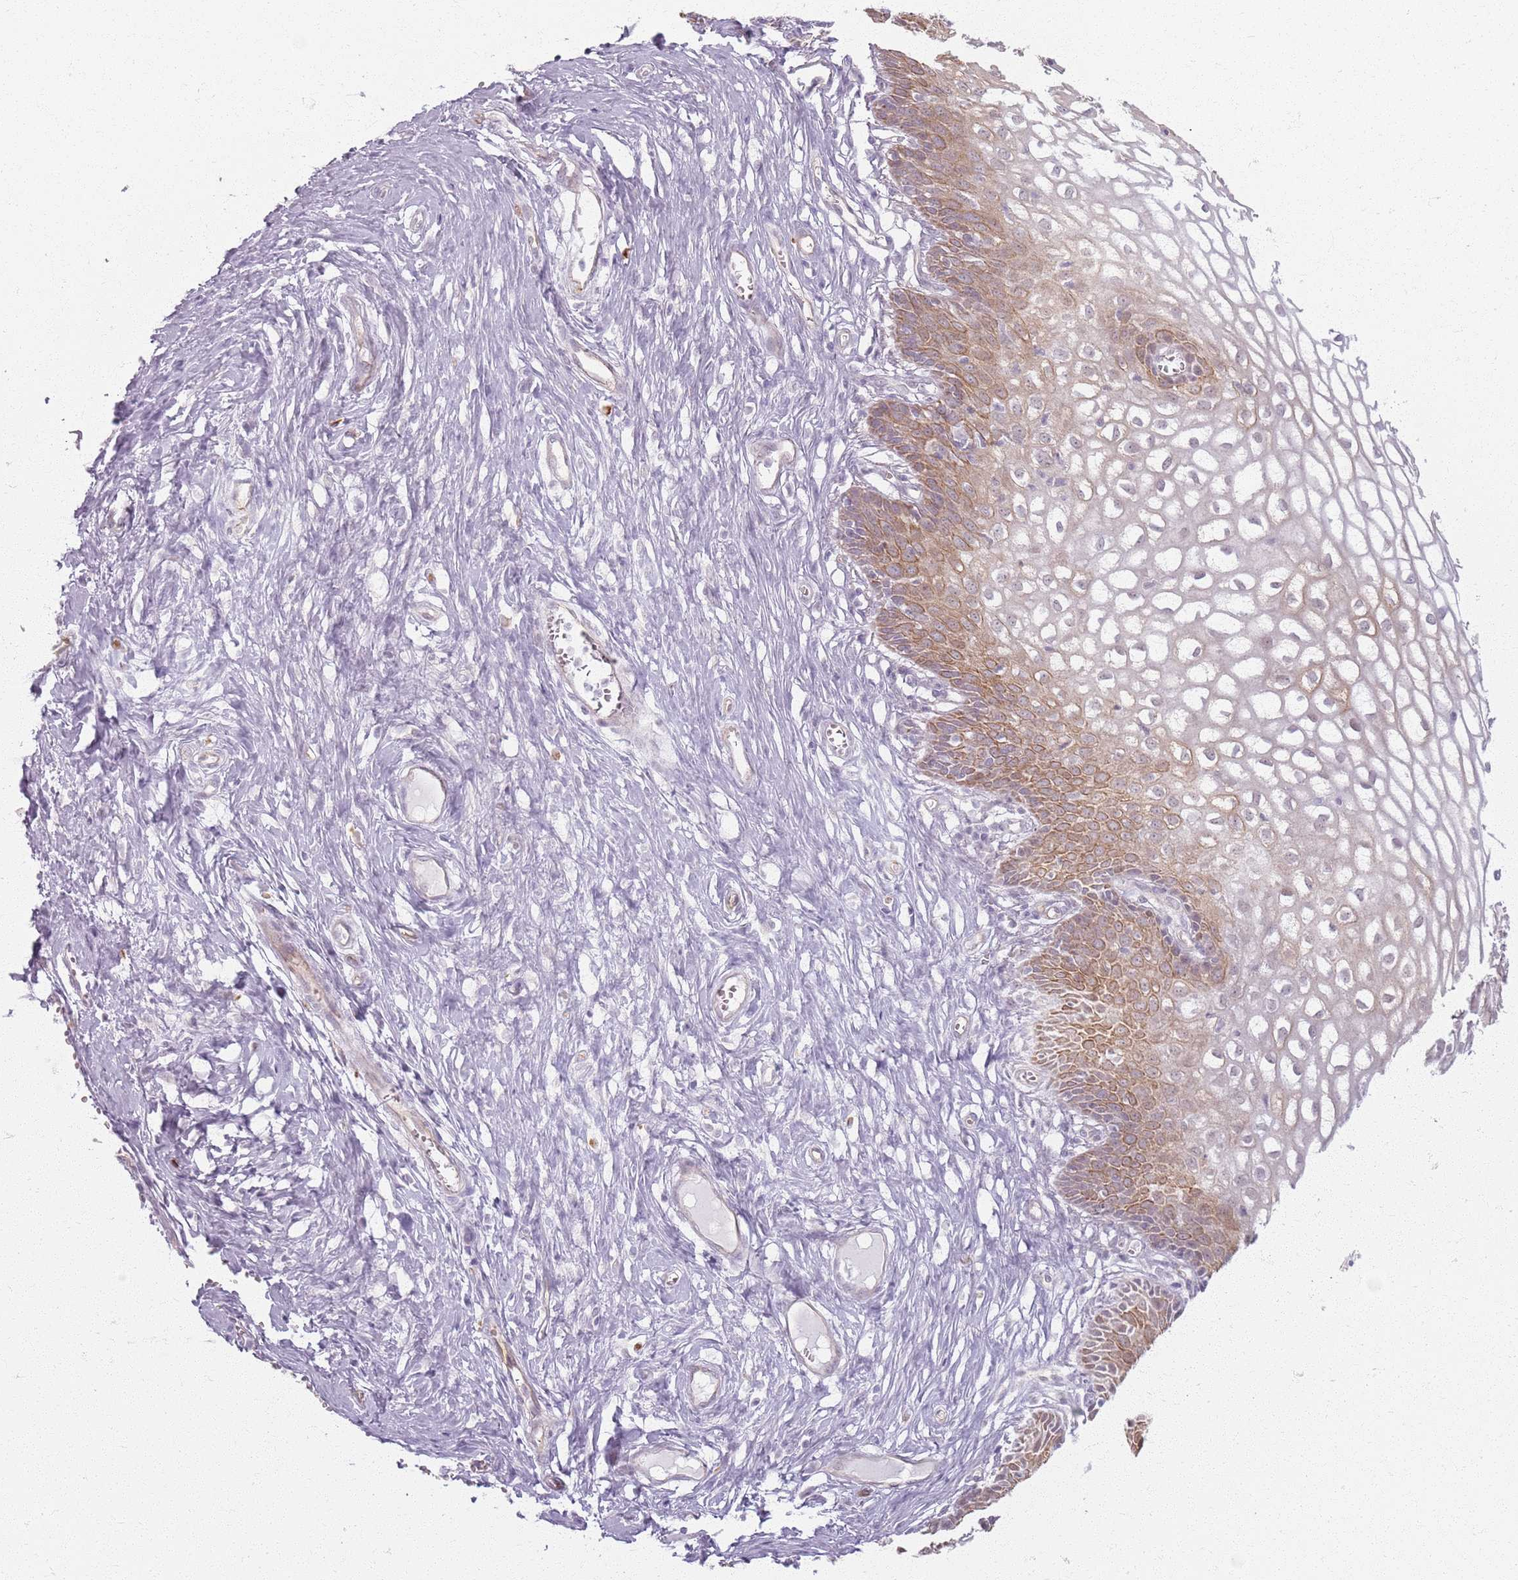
{"staining": {"intensity": "weak", "quantity": "25%-75%", "location": "nuclear"}, "tissue": "cervix", "cell_type": "Glandular cells", "image_type": "normal", "snomed": [{"axis": "morphology", "description": "Normal tissue, NOS"}, {"axis": "morphology", "description": "Adenocarcinoma, NOS"}, {"axis": "topography", "description": "Cervix"}], "caption": "Cervix stained with DAB immunohistochemistry (IHC) reveals low levels of weak nuclear staining in about 25%-75% of glandular cells.", "gene": "KCNA5", "patient": {"sex": "female", "age": 29}}